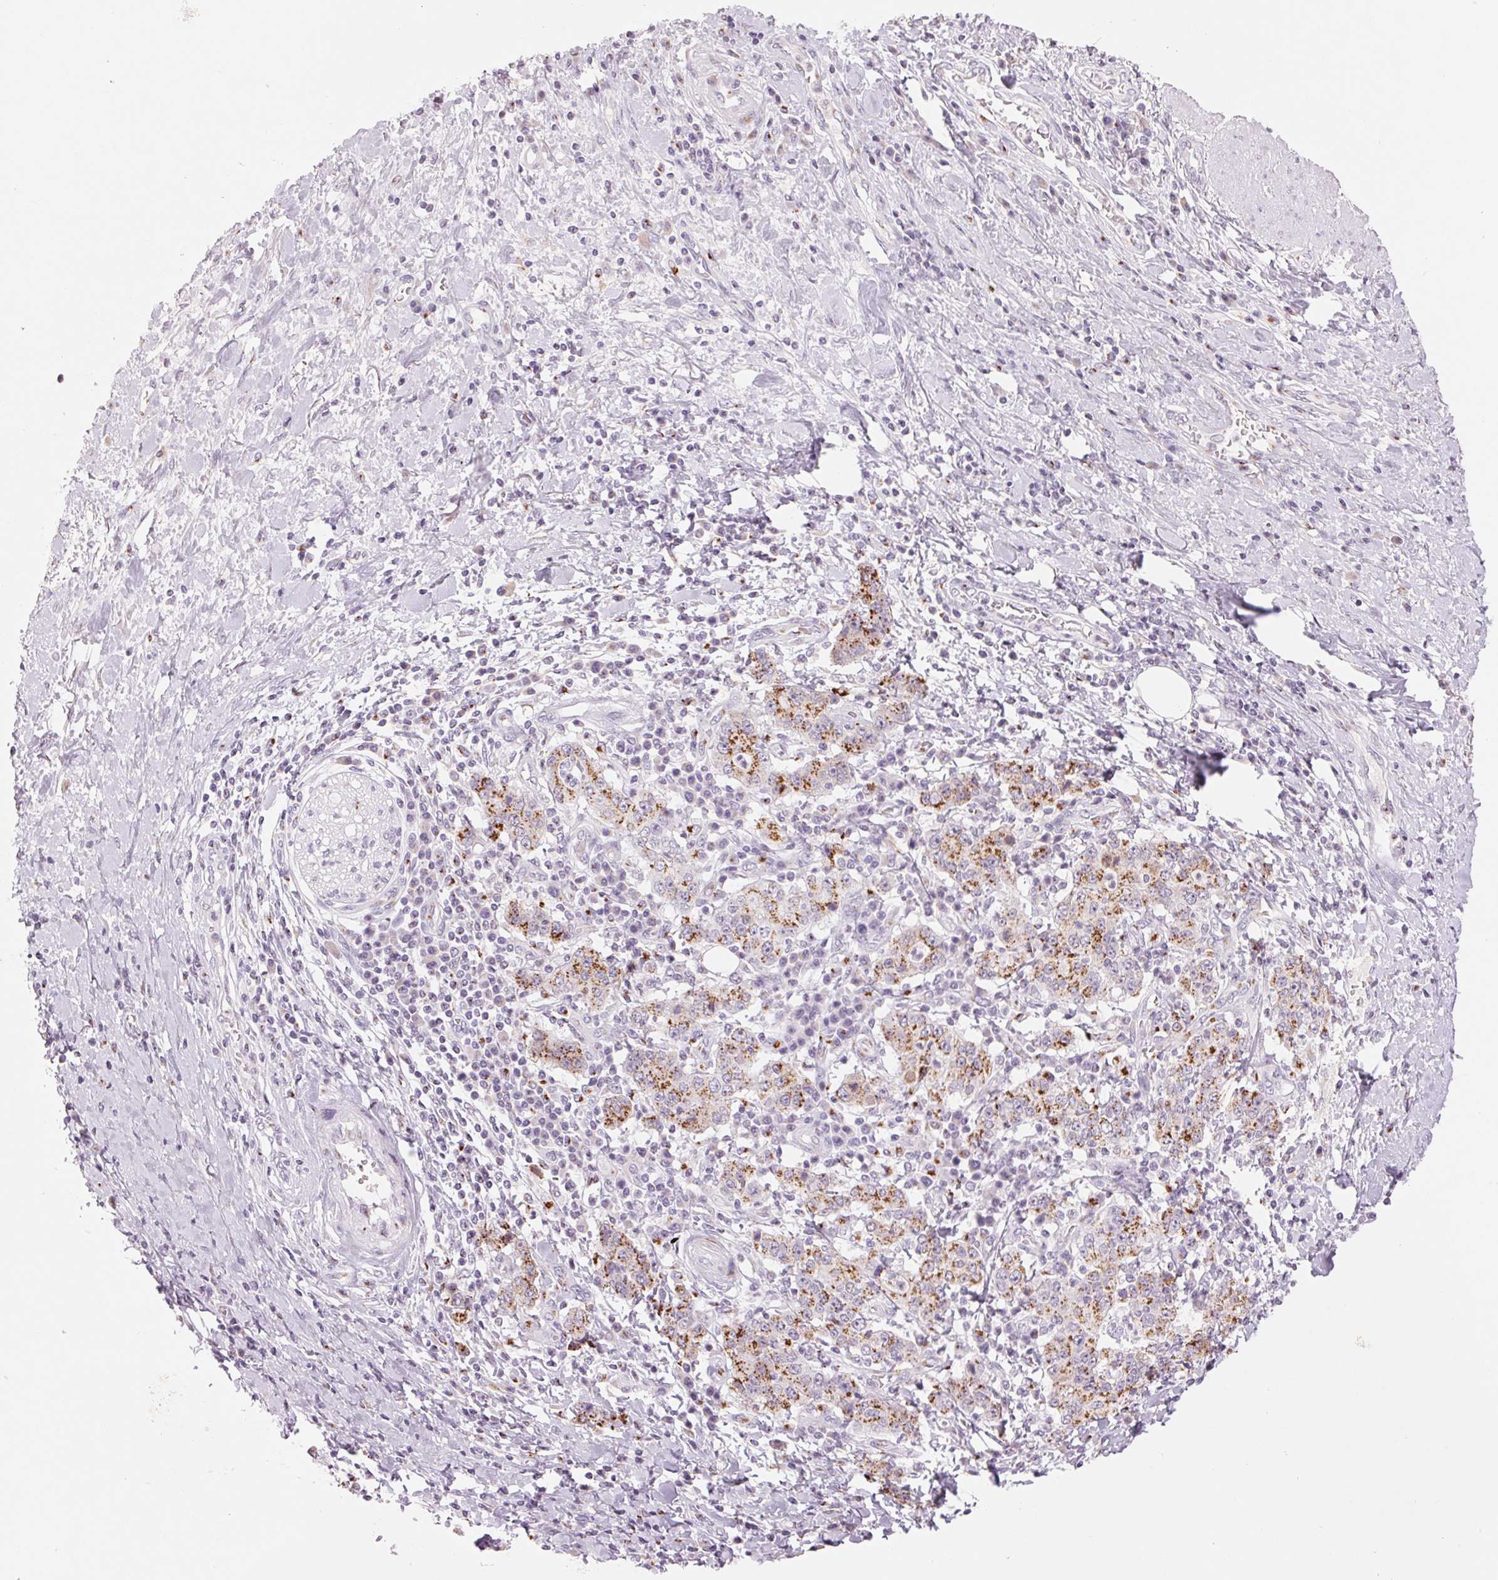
{"staining": {"intensity": "moderate", "quantity": "<25%", "location": "cytoplasmic/membranous"}, "tissue": "stomach cancer", "cell_type": "Tumor cells", "image_type": "cancer", "snomed": [{"axis": "morphology", "description": "Normal tissue, NOS"}, {"axis": "morphology", "description": "Adenocarcinoma, NOS"}, {"axis": "topography", "description": "Stomach, upper"}, {"axis": "topography", "description": "Stomach"}], "caption": "There is low levels of moderate cytoplasmic/membranous staining in tumor cells of stomach adenocarcinoma, as demonstrated by immunohistochemical staining (brown color).", "gene": "GALNT7", "patient": {"sex": "male", "age": 59}}